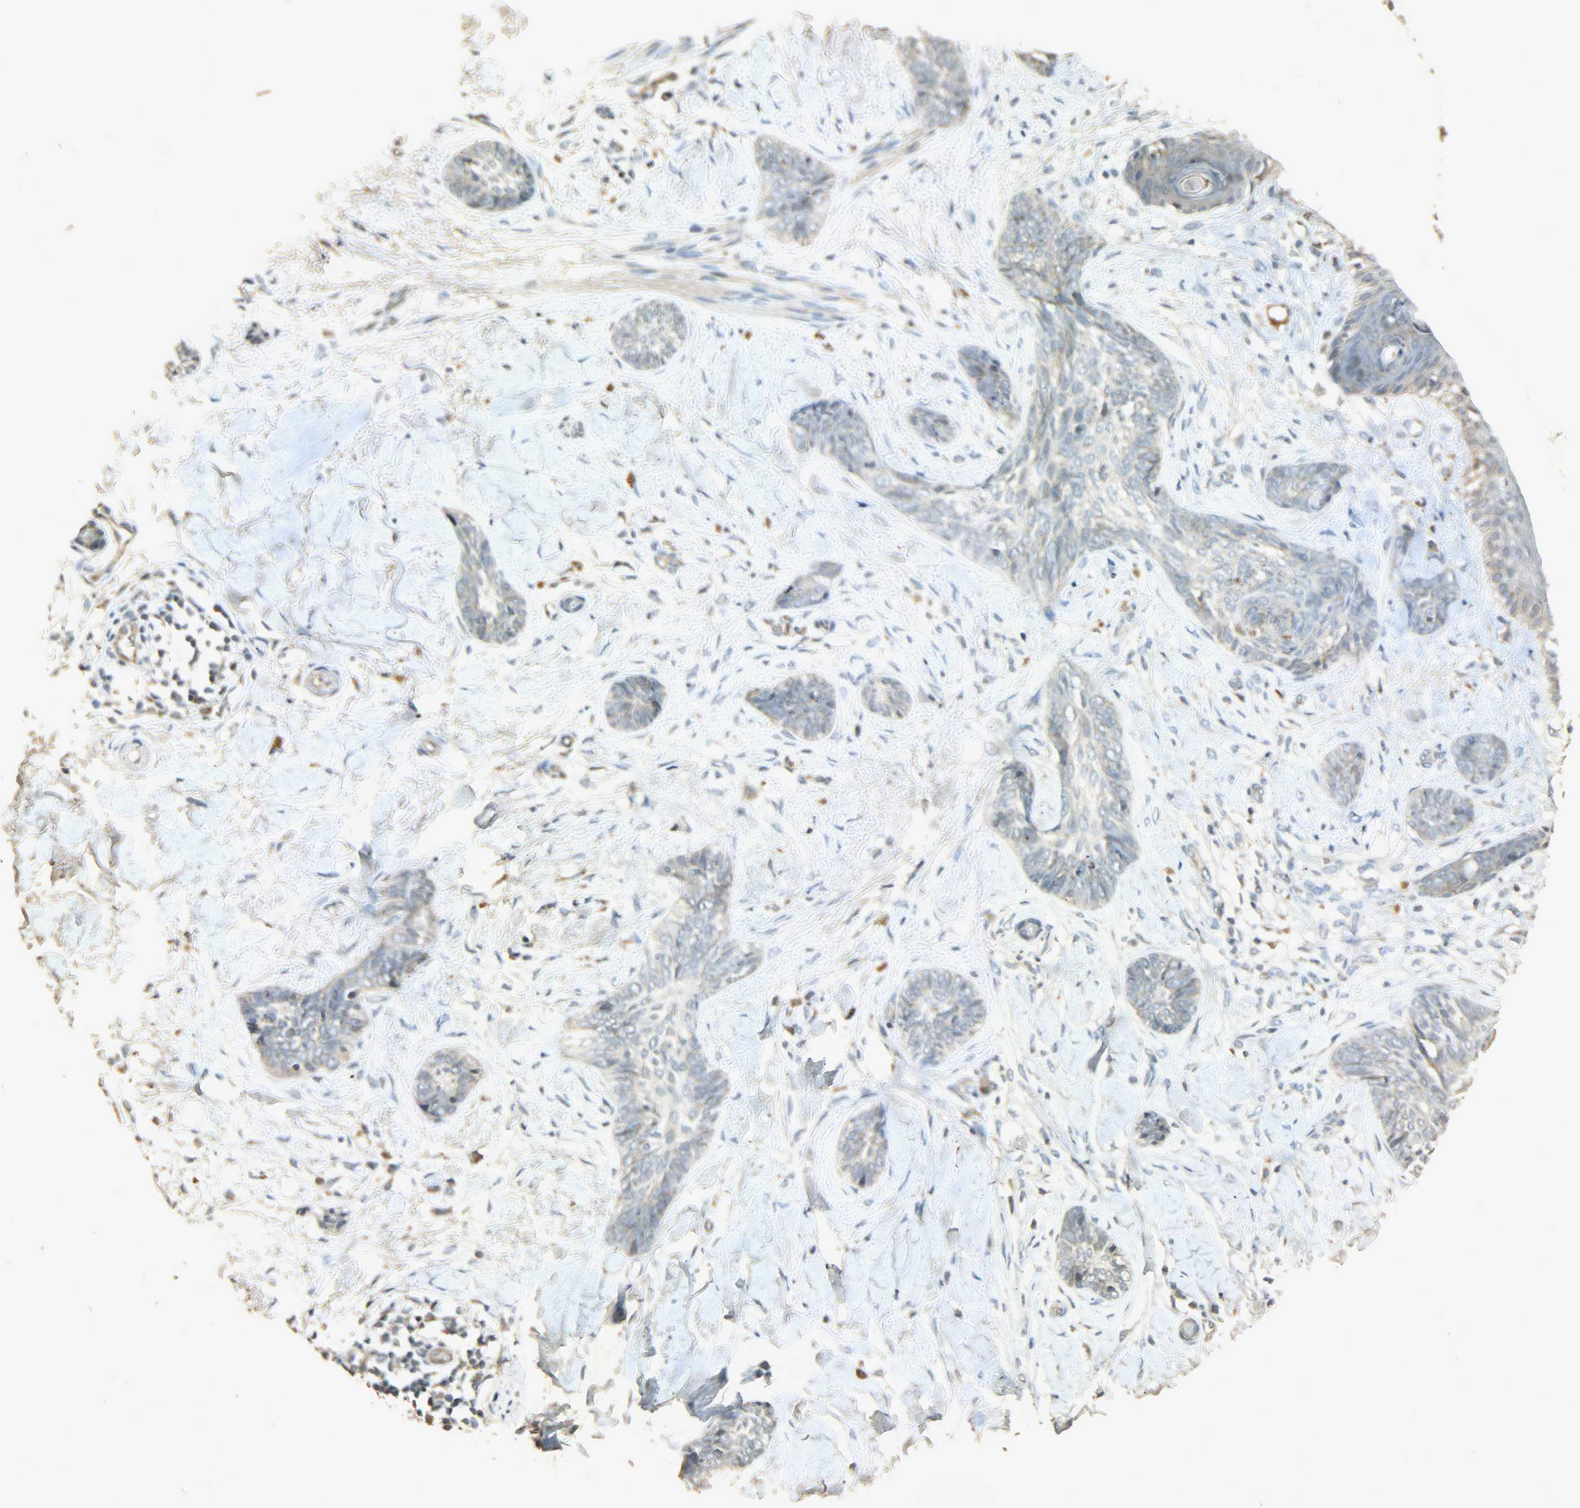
{"staining": {"intensity": "weak", "quantity": ">75%", "location": "cytoplasmic/membranous"}, "tissue": "skin cancer", "cell_type": "Tumor cells", "image_type": "cancer", "snomed": [{"axis": "morphology", "description": "Basal cell carcinoma"}, {"axis": "topography", "description": "Skin"}], "caption": "Basal cell carcinoma (skin) stained for a protein (brown) shows weak cytoplasmic/membranous positive positivity in about >75% of tumor cells.", "gene": "ATP2B1", "patient": {"sex": "female", "age": 58}}